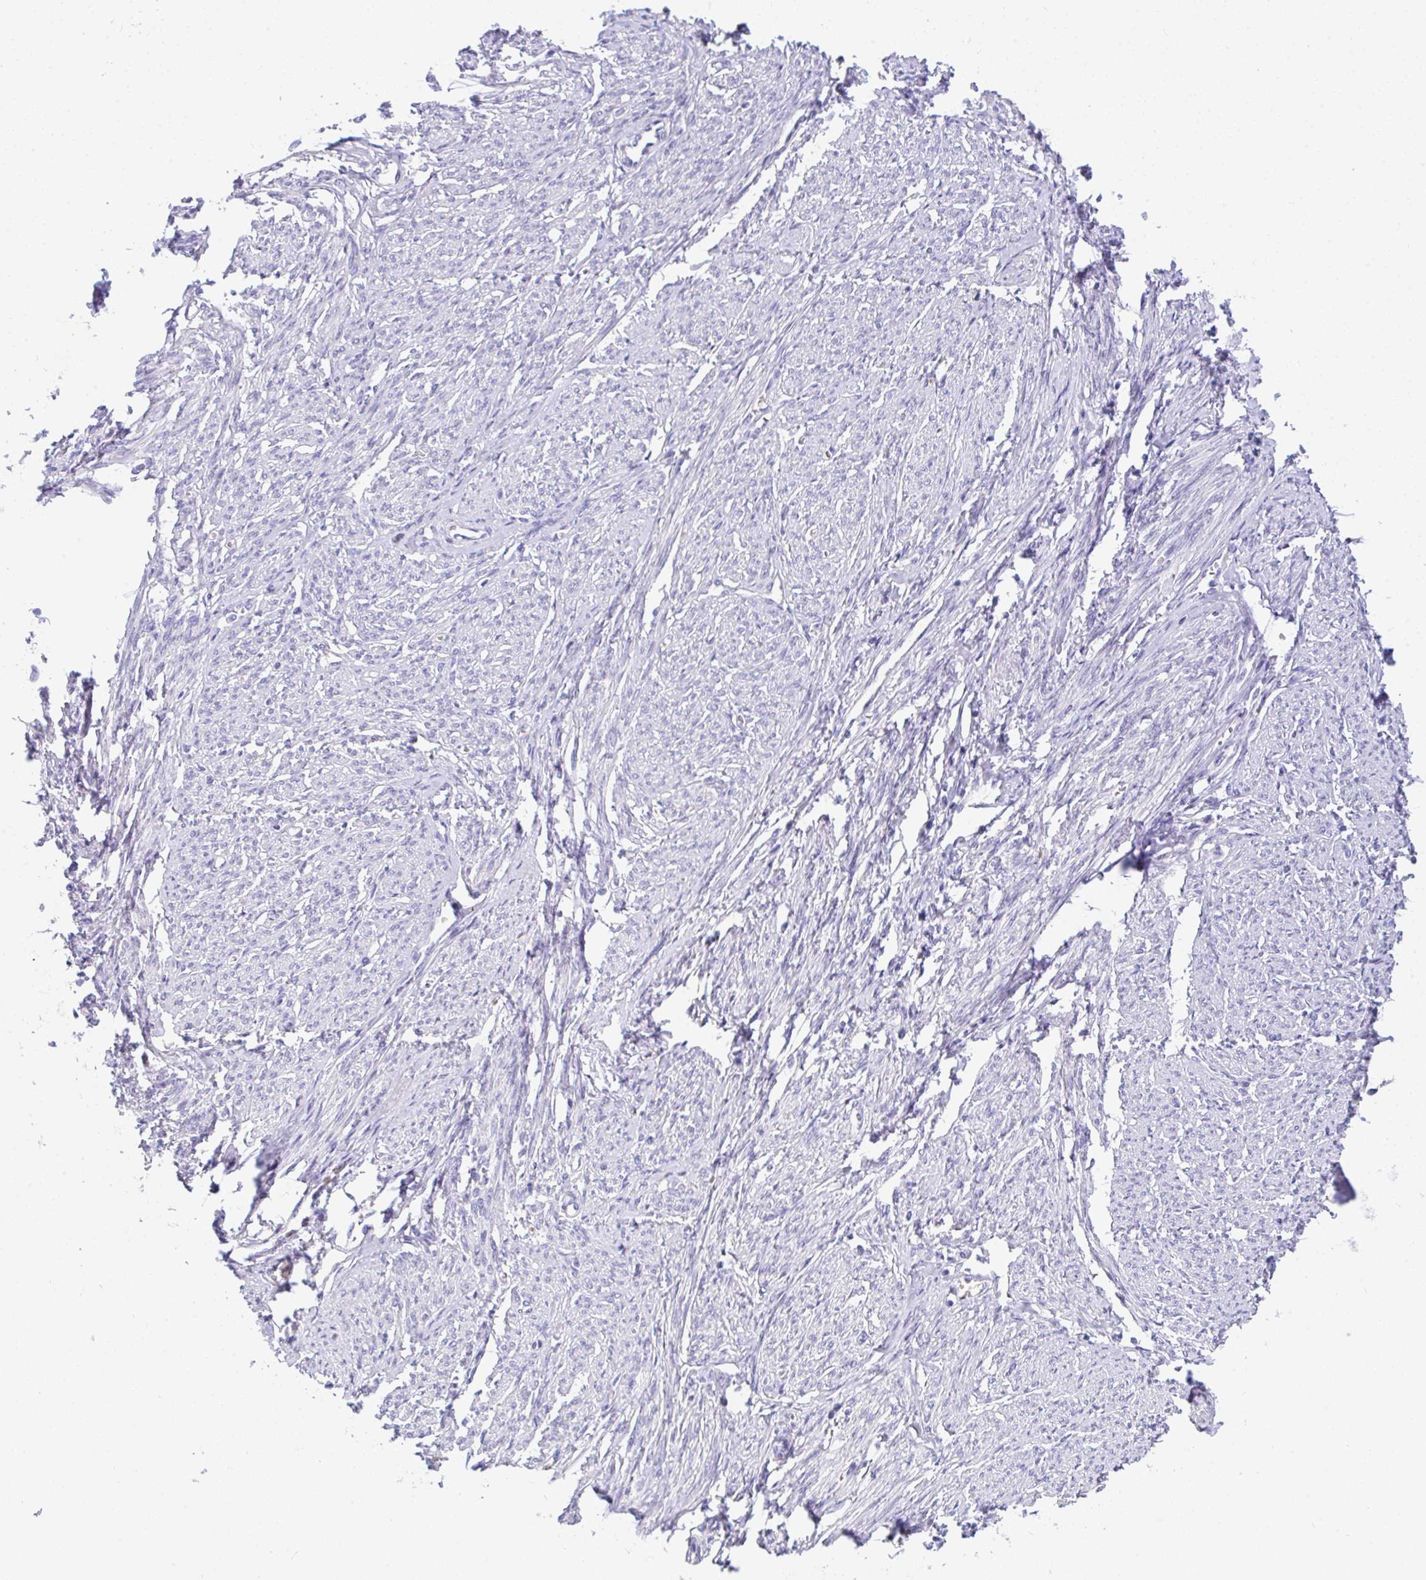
{"staining": {"intensity": "negative", "quantity": "none", "location": "none"}, "tissue": "smooth muscle", "cell_type": "Smooth muscle cells", "image_type": "normal", "snomed": [{"axis": "morphology", "description": "Normal tissue, NOS"}, {"axis": "topography", "description": "Smooth muscle"}], "caption": "IHC image of unremarkable smooth muscle: human smooth muscle stained with DAB (3,3'-diaminobenzidine) shows no significant protein expression in smooth muscle cells.", "gene": "SERPINE3", "patient": {"sex": "female", "age": 65}}